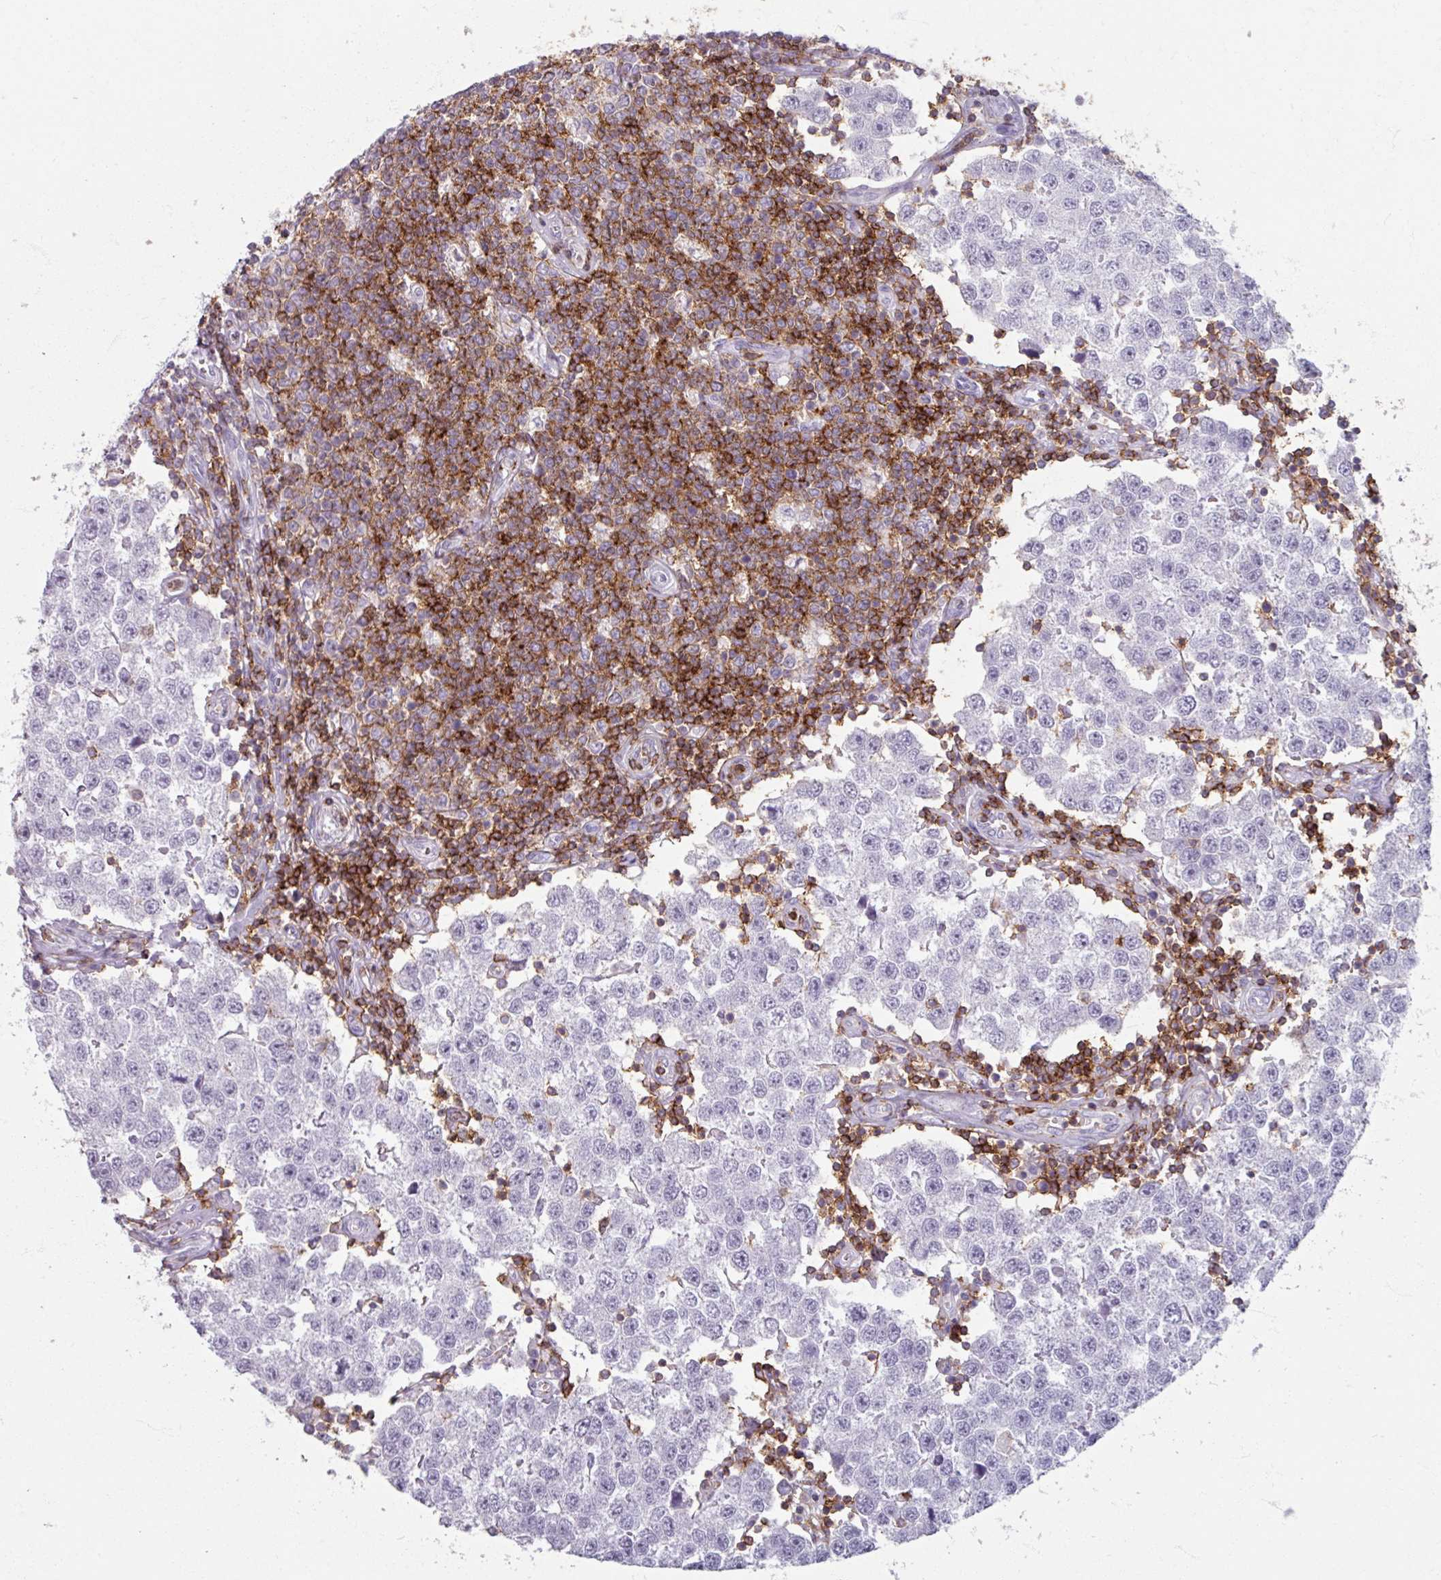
{"staining": {"intensity": "negative", "quantity": "none", "location": "none"}, "tissue": "testis cancer", "cell_type": "Tumor cells", "image_type": "cancer", "snomed": [{"axis": "morphology", "description": "Seminoma, NOS"}, {"axis": "topography", "description": "Testis"}], "caption": "Tumor cells show no significant expression in testis seminoma. Brightfield microscopy of immunohistochemistry (IHC) stained with DAB (brown) and hematoxylin (blue), captured at high magnification.", "gene": "PTPRC", "patient": {"sex": "male", "age": 34}}